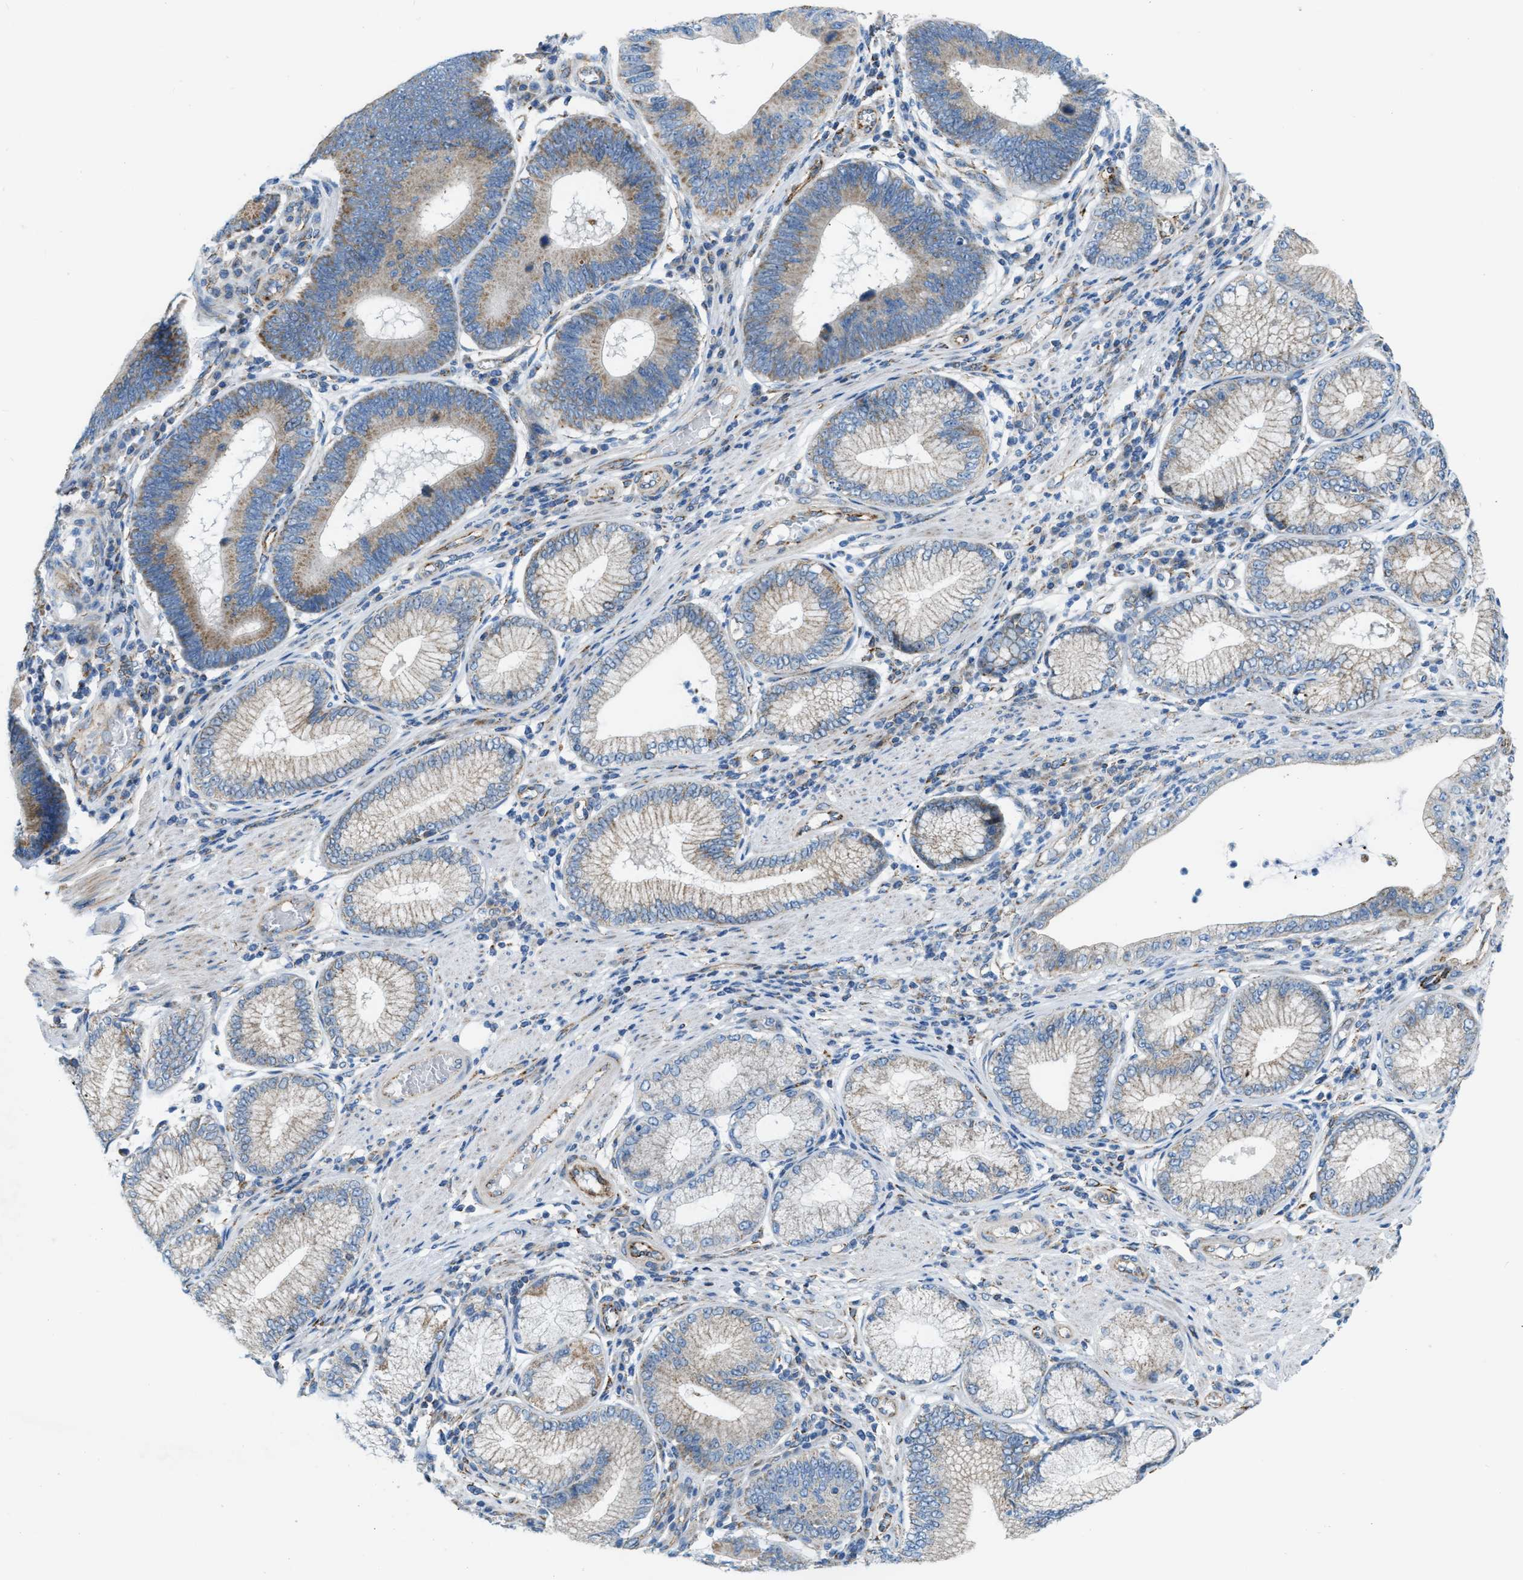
{"staining": {"intensity": "weak", "quantity": "25%-75%", "location": "cytoplasmic/membranous"}, "tissue": "stomach cancer", "cell_type": "Tumor cells", "image_type": "cancer", "snomed": [{"axis": "morphology", "description": "Adenocarcinoma, NOS"}, {"axis": "topography", "description": "Stomach"}], "caption": "Protein analysis of adenocarcinoma (stomach) tissue exhibits weak cytoplasmic/membranous positivity in approximately 25%-75% of tumor cells.", "gene": "JADE1", "patient": {"sex": "male", "age": 59}}